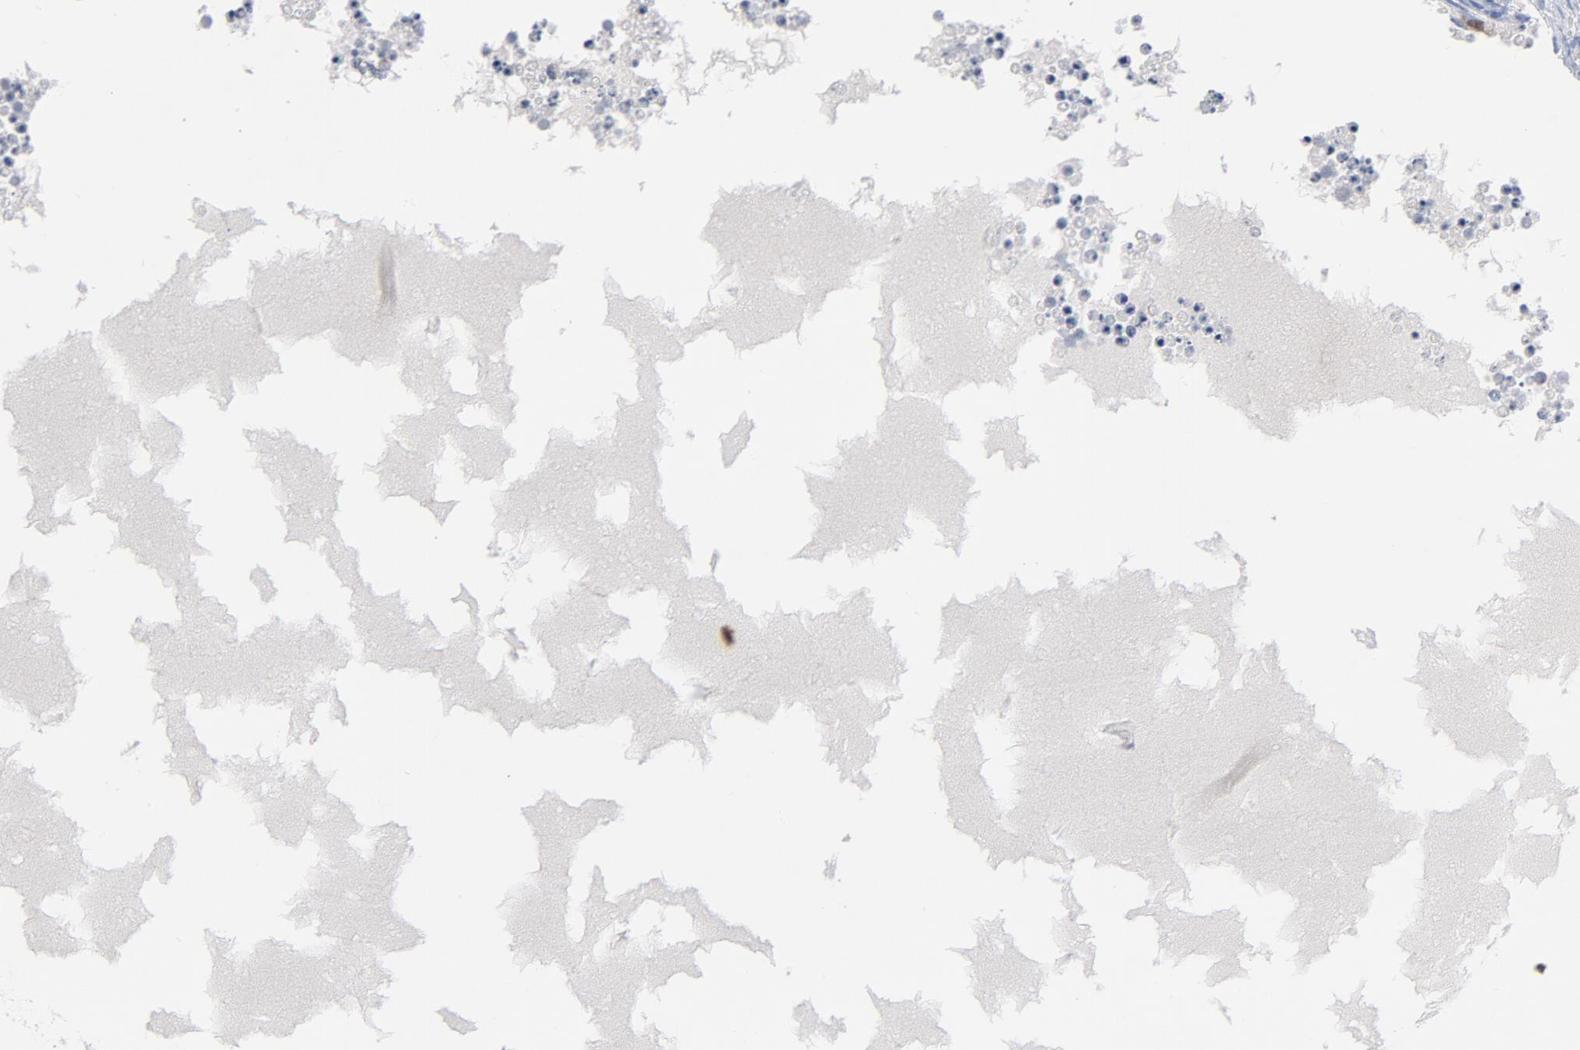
{"staining": {"intensity": "negative", "quantity": "none", "location": "none"}, "tissue": "ovary", "cell_type": "Follicle cells", "image_type": "normal", "snomed": [{"axis": "morphology", "description": "Normal tissue, NOS"}, {"axis": "topography", "description": "Ovary"}], "caption": "DAB immunohistochemical staining of benign ovary demonstrates no significant positivity in follicle cells. (DAB immunohistochemistry (IHC) with hematoxylin counter stain).", "gene": "CDC20", "patient": {"sex": "female", "age": 35}}